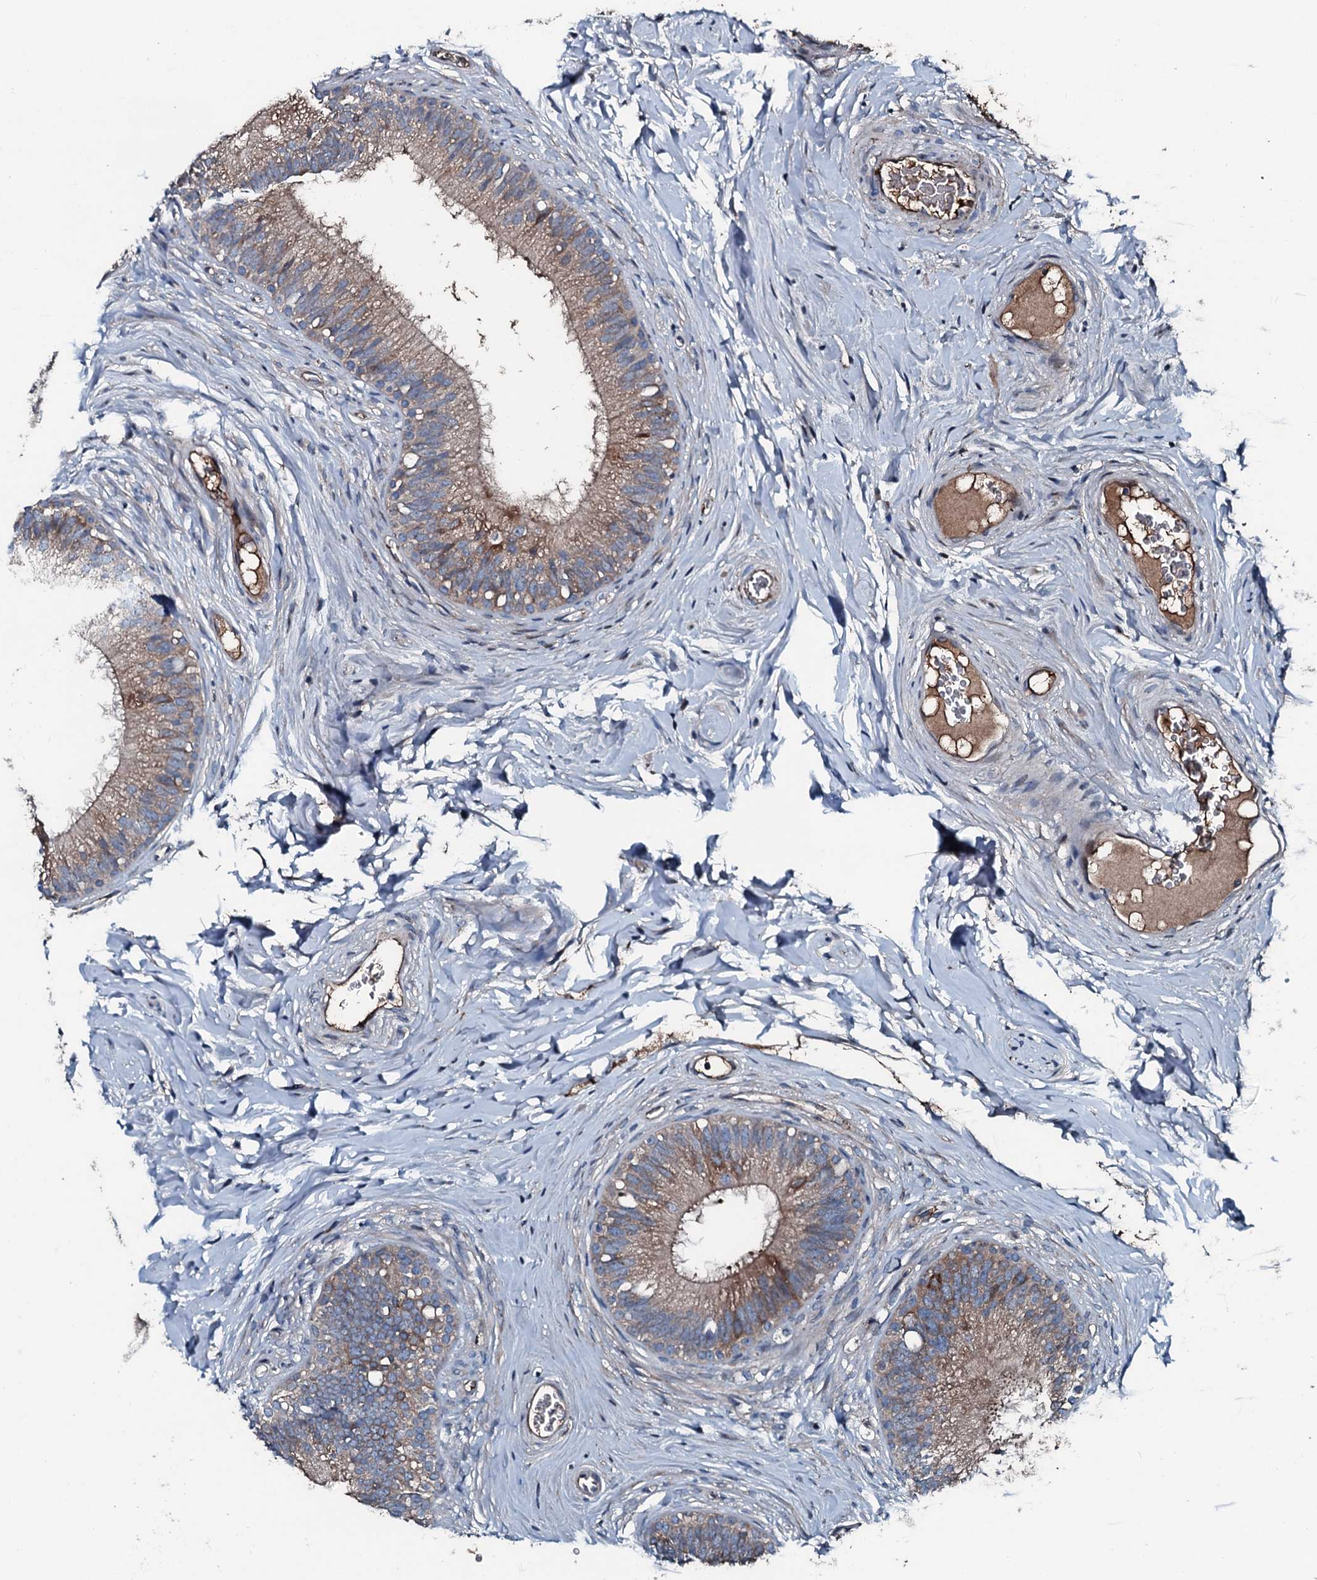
{"staining": {"intensity": "weak", "quantity": "25%-75%", "location": "cytoplasmic/membranous"}, "tissue": "epididymis", "cell_type": "Glandular cells", "image_type": "normal", "snomed": [{"axis": "morphology", "description": "Normal tissue, NOS"}, {"axis": "topography", "description": "Epididymis"}], "caption": "Brown immunohistochemical staining in normal epididymis demonstrates weak cytoplasmic/membranous staining in approximately 25%-75% of glandular cells.", "gene": "AARS1", "patient": {"sex": "male", "age": 33}}